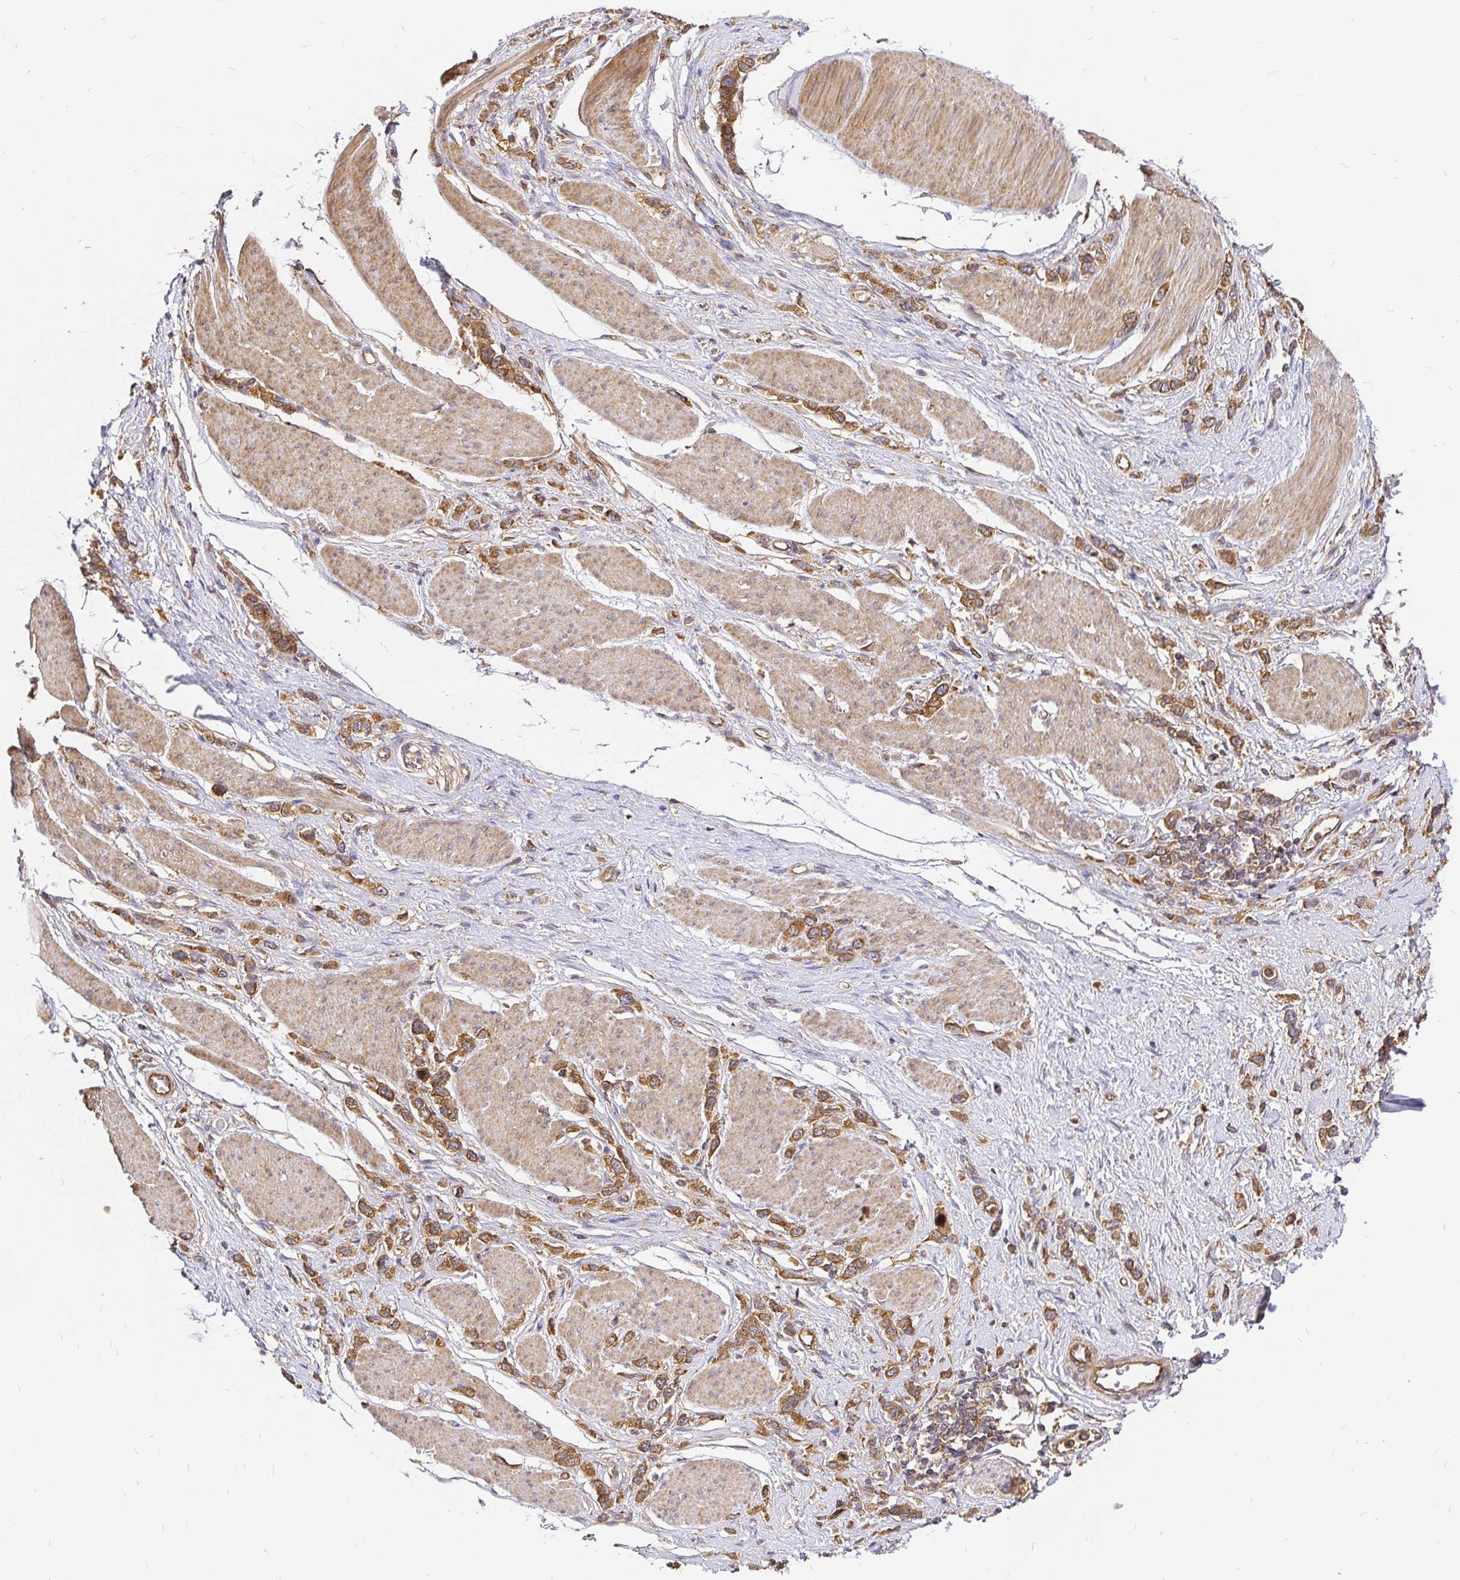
{"staining": {"intensity": "moderate", "quantity": ">75%", "location": "cytoplasmic/membranous"}, "tissue": "stomach cancer", "cell_type": "Tumor cells", "image_type": "cancer", "snomed": [{"axis": "morphology", "description": "Adenocarcinoma, NOS"}, {"axis": "topography", "description": "Stomach"}], "caption": "Protein expression by IHC shows moderate cytoplasmic/membranous expression in approximately >75% of tumor cells in stomach adenocarcinoma. The staining was performed using DAB (3,3'-diaminobenzidine) to visualize the protein expression in brown, while the nuclei were stained in blue with hematoxylin (Magnification: 20x).", "gene": "KIF5B", "patient": {"sex": "female", "age": 65}}